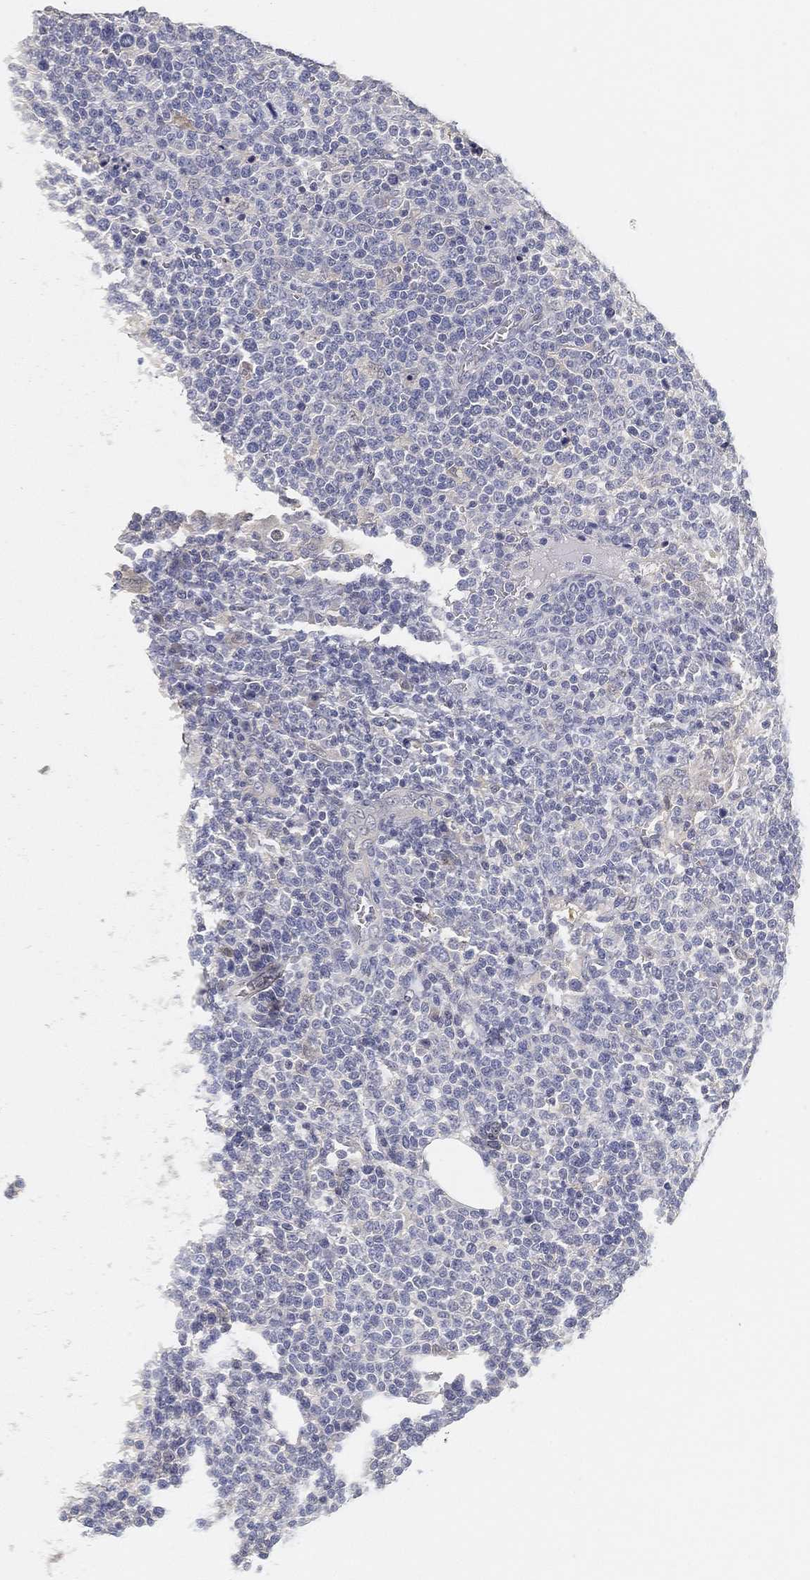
{"staining": {"intensity": "negative", "quantity": "none", "location": "none"}, "tissue": "lymphoma", "cell_type": "Tumor cells", "image_type": "cancer", "snomed": [{"axis": "morphology", "description": "Malignant lymphoma, non-Hodgkin's type, High grade"}, {"axis": "topography", "description": "Lymph node"}], "caption": "The immunohistochemistry (IHC) histopathology image has no significant staining in tumor cells of lymphoma tissue.", "gene": "GPR61", "patient": {"sex": "male", "age": 61}}